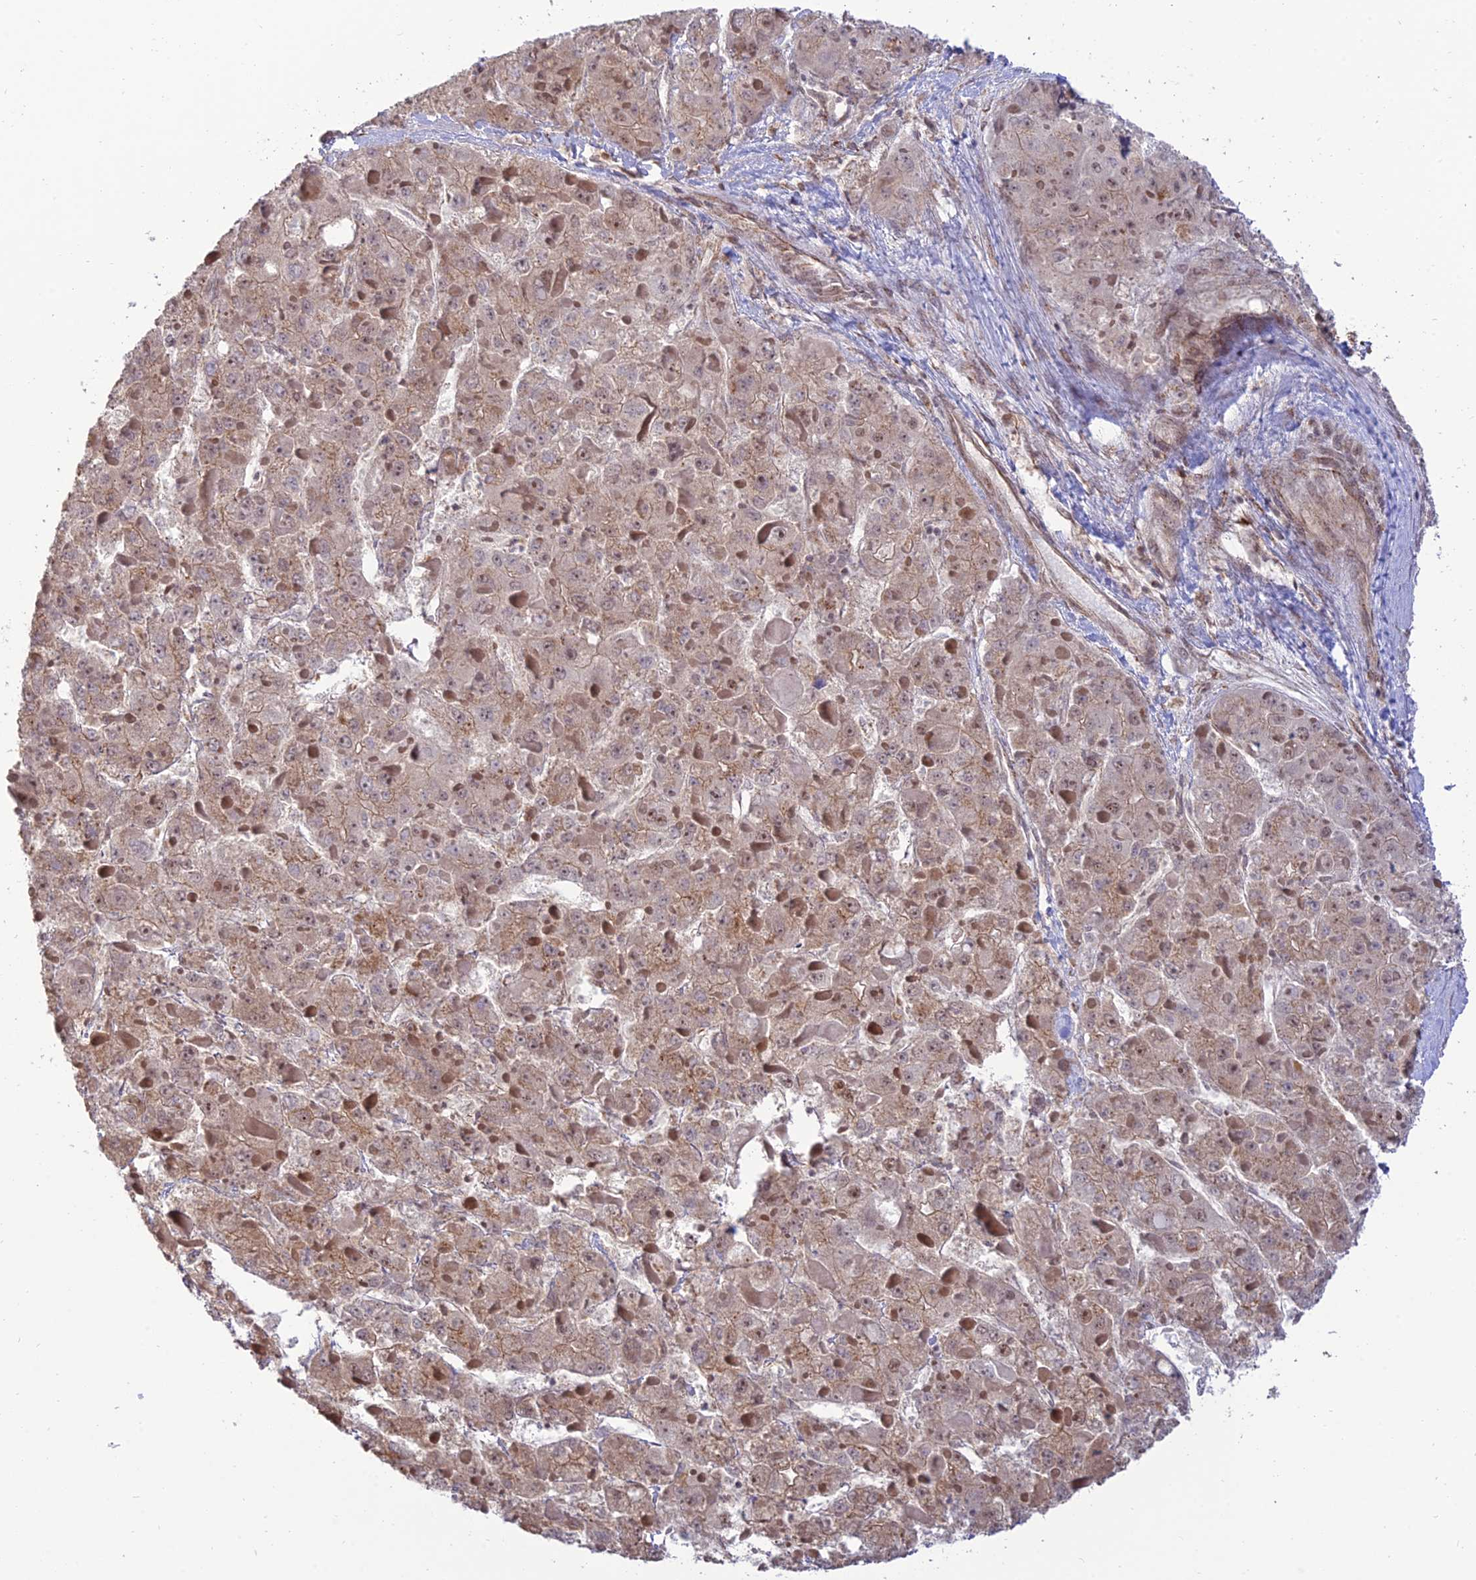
{"staining": {"intensity": "weak", "quantity": "25%-75%", "location": "cytoplasmic/membranous"}, "tissue": "liver cancer", "cell_type": "Tumor cells", "image_type": "cancer", "snomed": [{"axis": "morphology", "description": "Carcinoma, Hepatocellular, NOS"}, {"axis": "topography", "description": "Liver"}], "caption": "Weak cytoplasmic/membranous protein staining is seen in approximately 25%-75% of tumor cells in liver hepatocellular carcinoma.", "gene": "GOLGA3", "patient": {"sex": "female", "age": 73}}